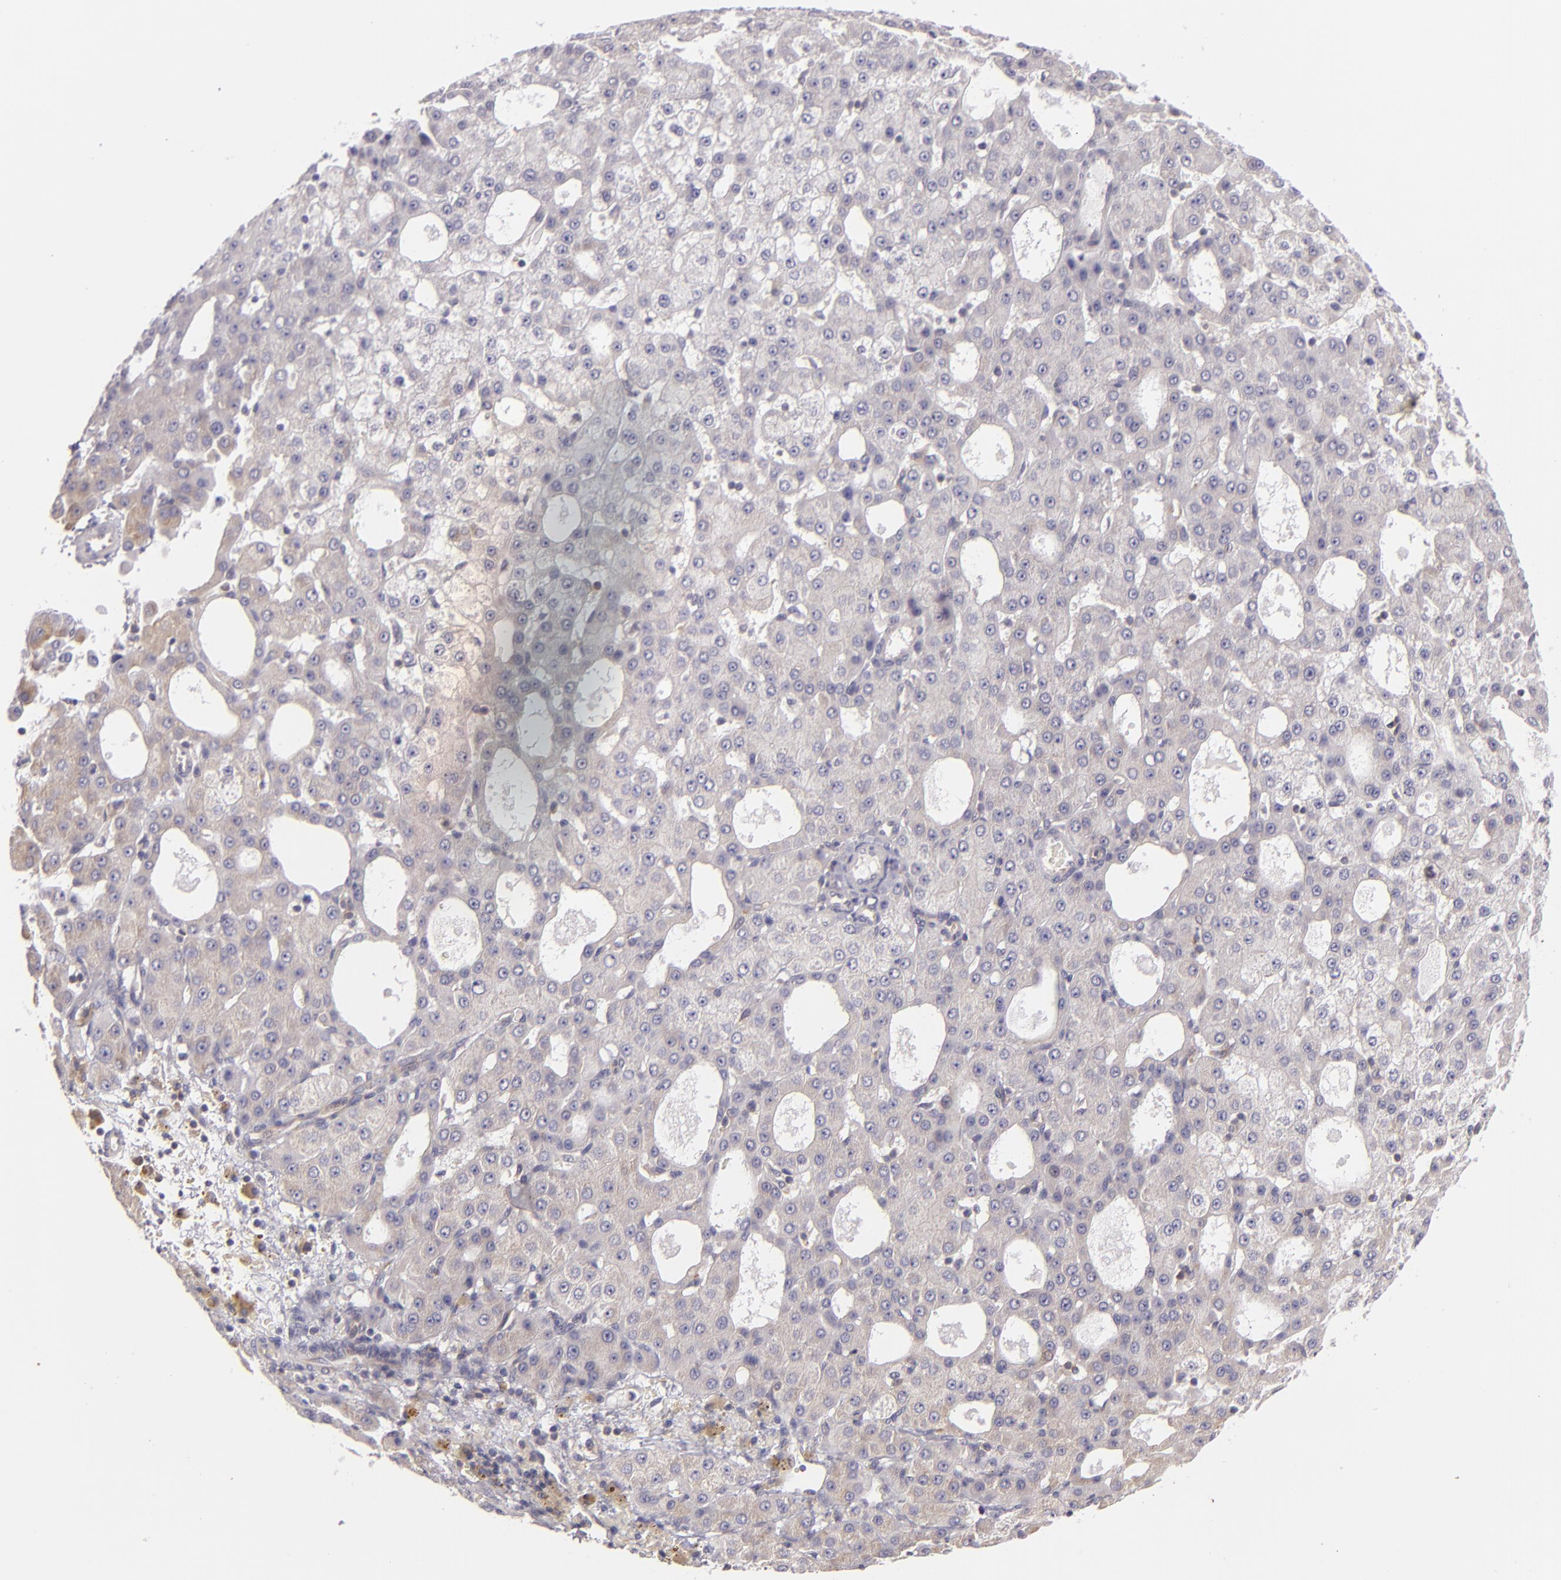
{"staining": {"intensity": "weak", "quantity": "<25%", "location": "cytoplasmic/membranous"}, "tissue": "liver cancer", "cell_type": "Tumor cells", "image_type": "cancer", "snomed": [{"axis": "morphology", "description": "Carcinoma, Hepatocellular, NOS"}, {"axis": "topography", "description": "Liver"}], "caption": "This is an immunohistochemistry photomicrograph of liver hepatocellular carcinoma. There is no positivity in tumor cells.", "gene": "UPF3B", "patient": {"sex": "male", "age": 47}}